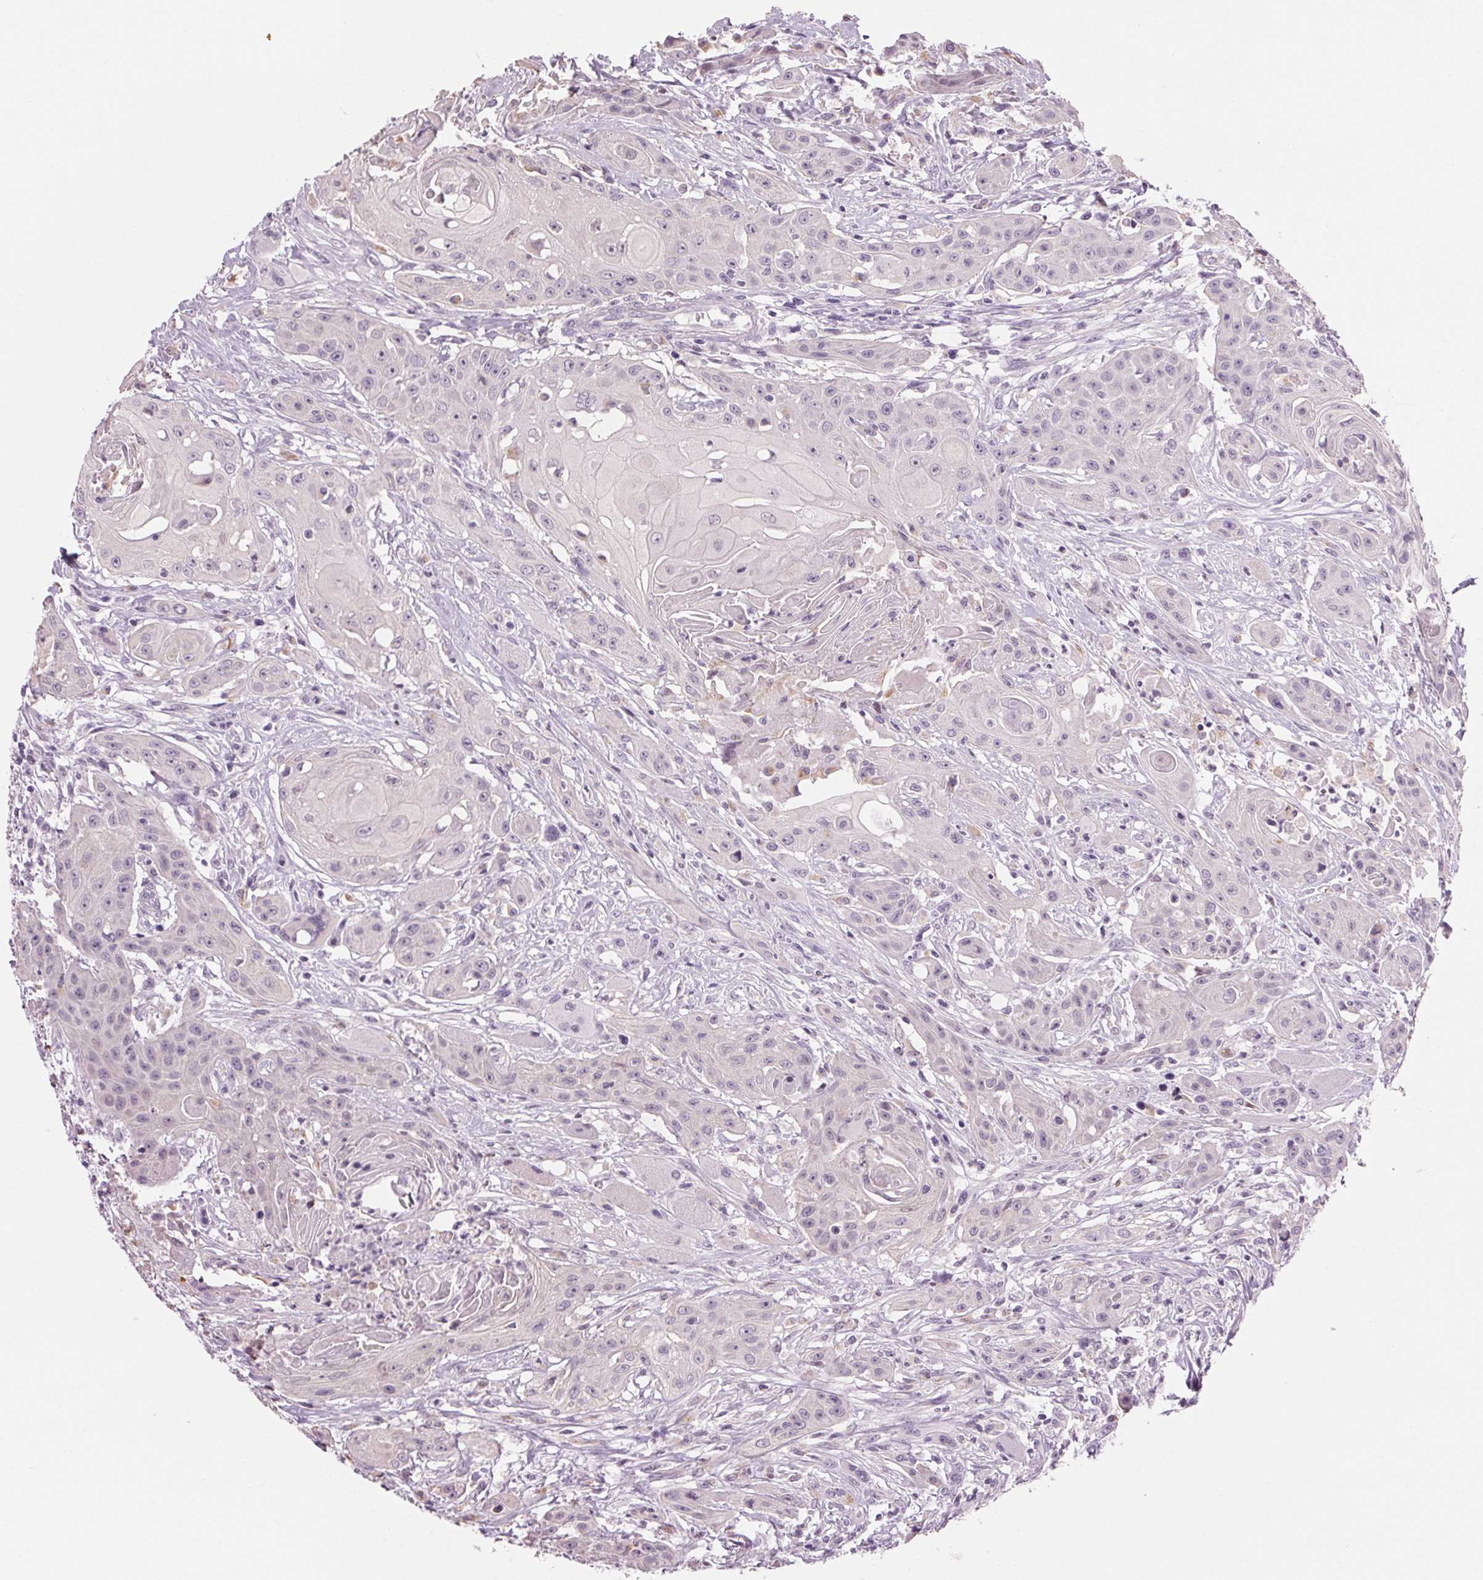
{"staining": {"intensity": "negative", "quantity": "none", "location": "none"}, "tissue": "head and neck cancer", "cell_type": "Tumor cells", "image_type": "cancer", "snomed": [{"axis": "morphology", "description": "Squamous cell carcinoma, NOS"}, {"axis": "topography", "description": "Oral tissue"}, {"axis": "topography", "description": "Head-Neck"}, {"axis": "topography", "description": "Neck, NOS"}], "caption": "This is an IHC histopathology image of human head and neck cancer (squamous cell carcinoma). There is no staining in tumor cells.", "gene": "MPO", "patient": {"sex": "female", "age": 55}}